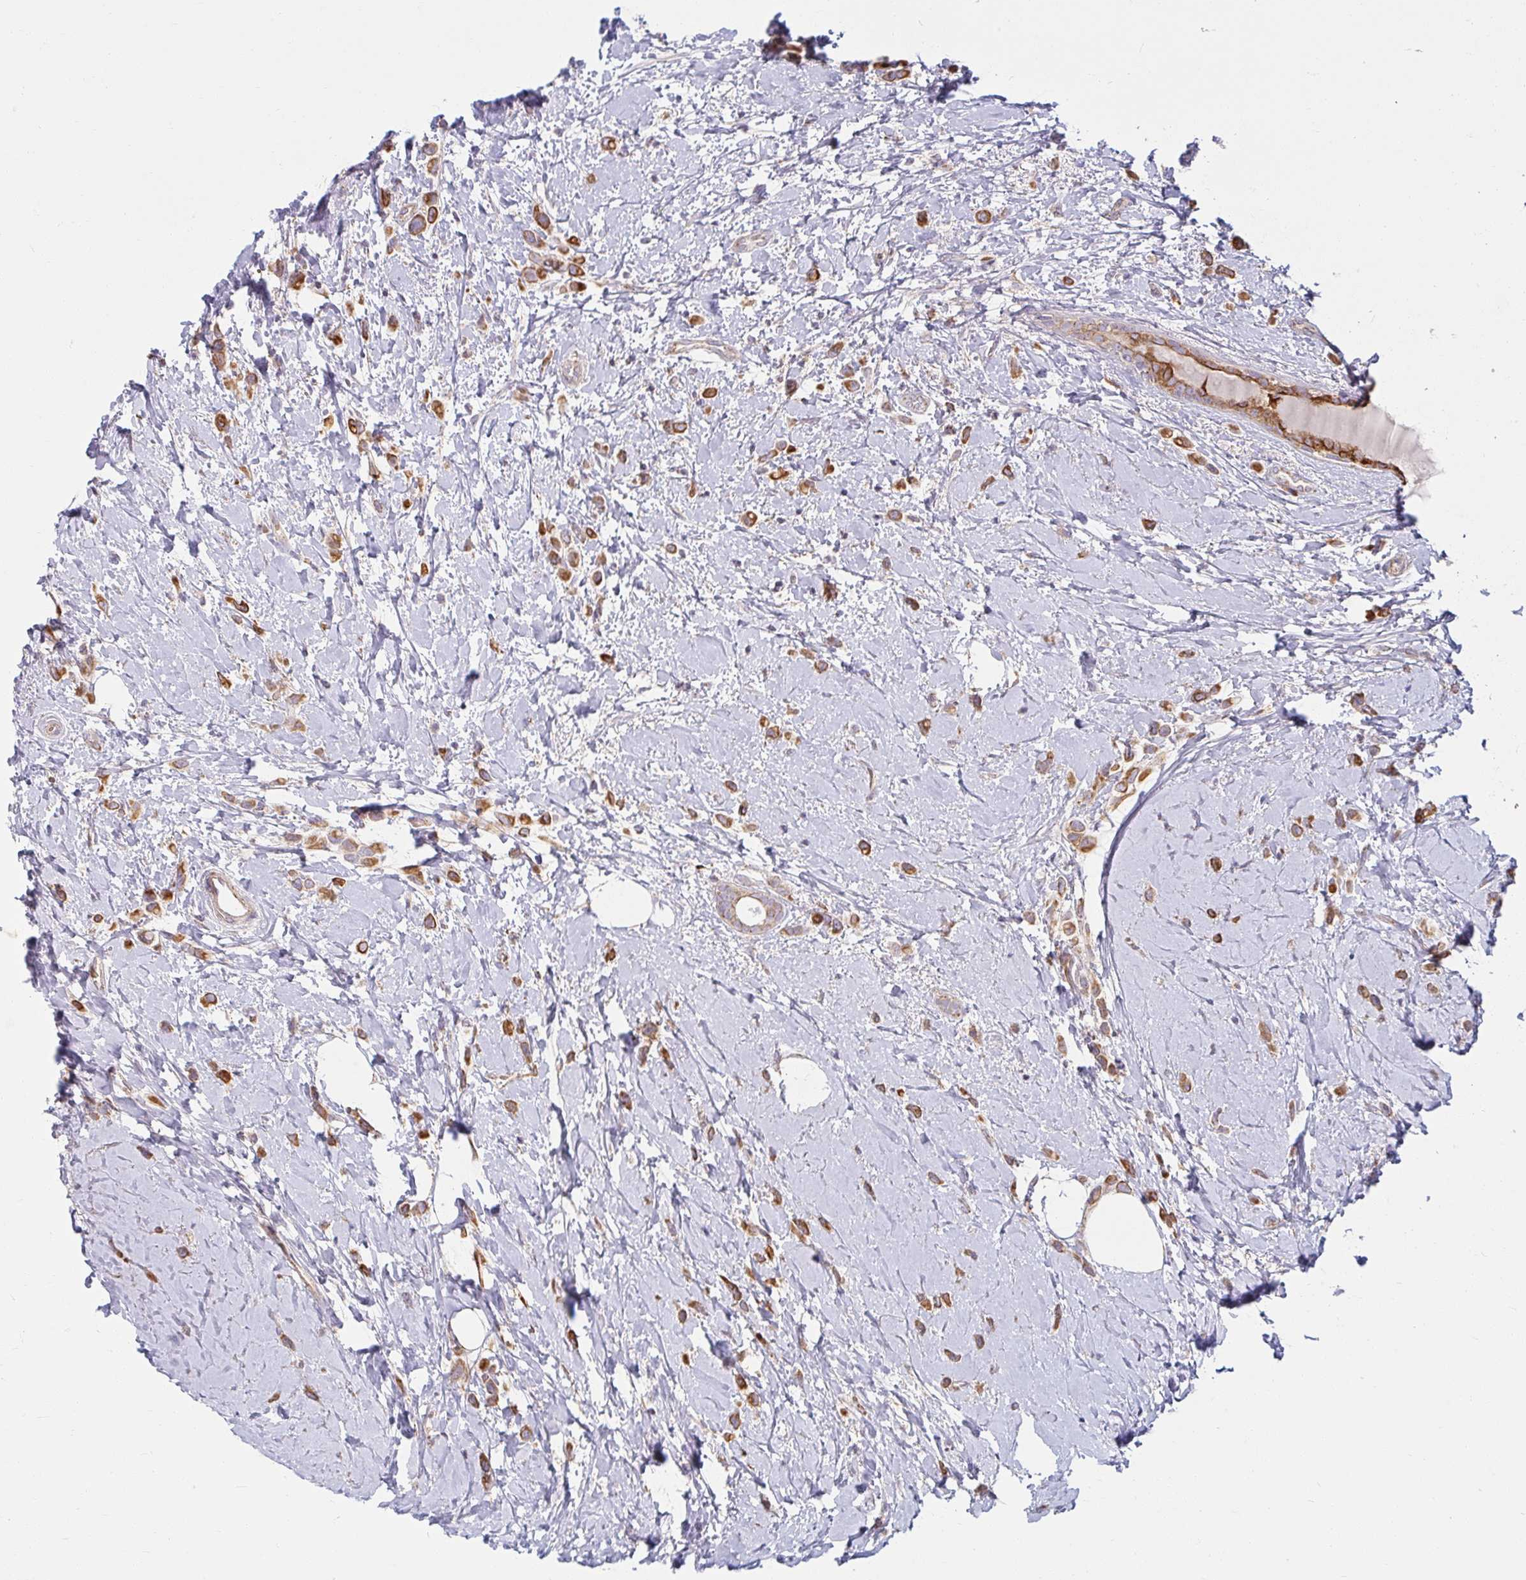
{"staining": {"intensity": "moderate", "quantity": ">75%", "location": "cytoplasmic/membranous"}, "tissue": "breast cancer", "cell_type": "Tumor cells", "image_type": "cancer", "snomed": [{"axis": "morphology", "description": "Lobular carcinoma"}, {"axis": "topography", "description": "Breast"}], "caption": "About >75% of tumor cells in lobular carcinoma (breast) demonstrate moderate cytoplasmic/membranous protein expression as visualized by brown immunohistochemical staining.", "gene": "SKP2", "patient": {"sex": "female", "age": 66}}